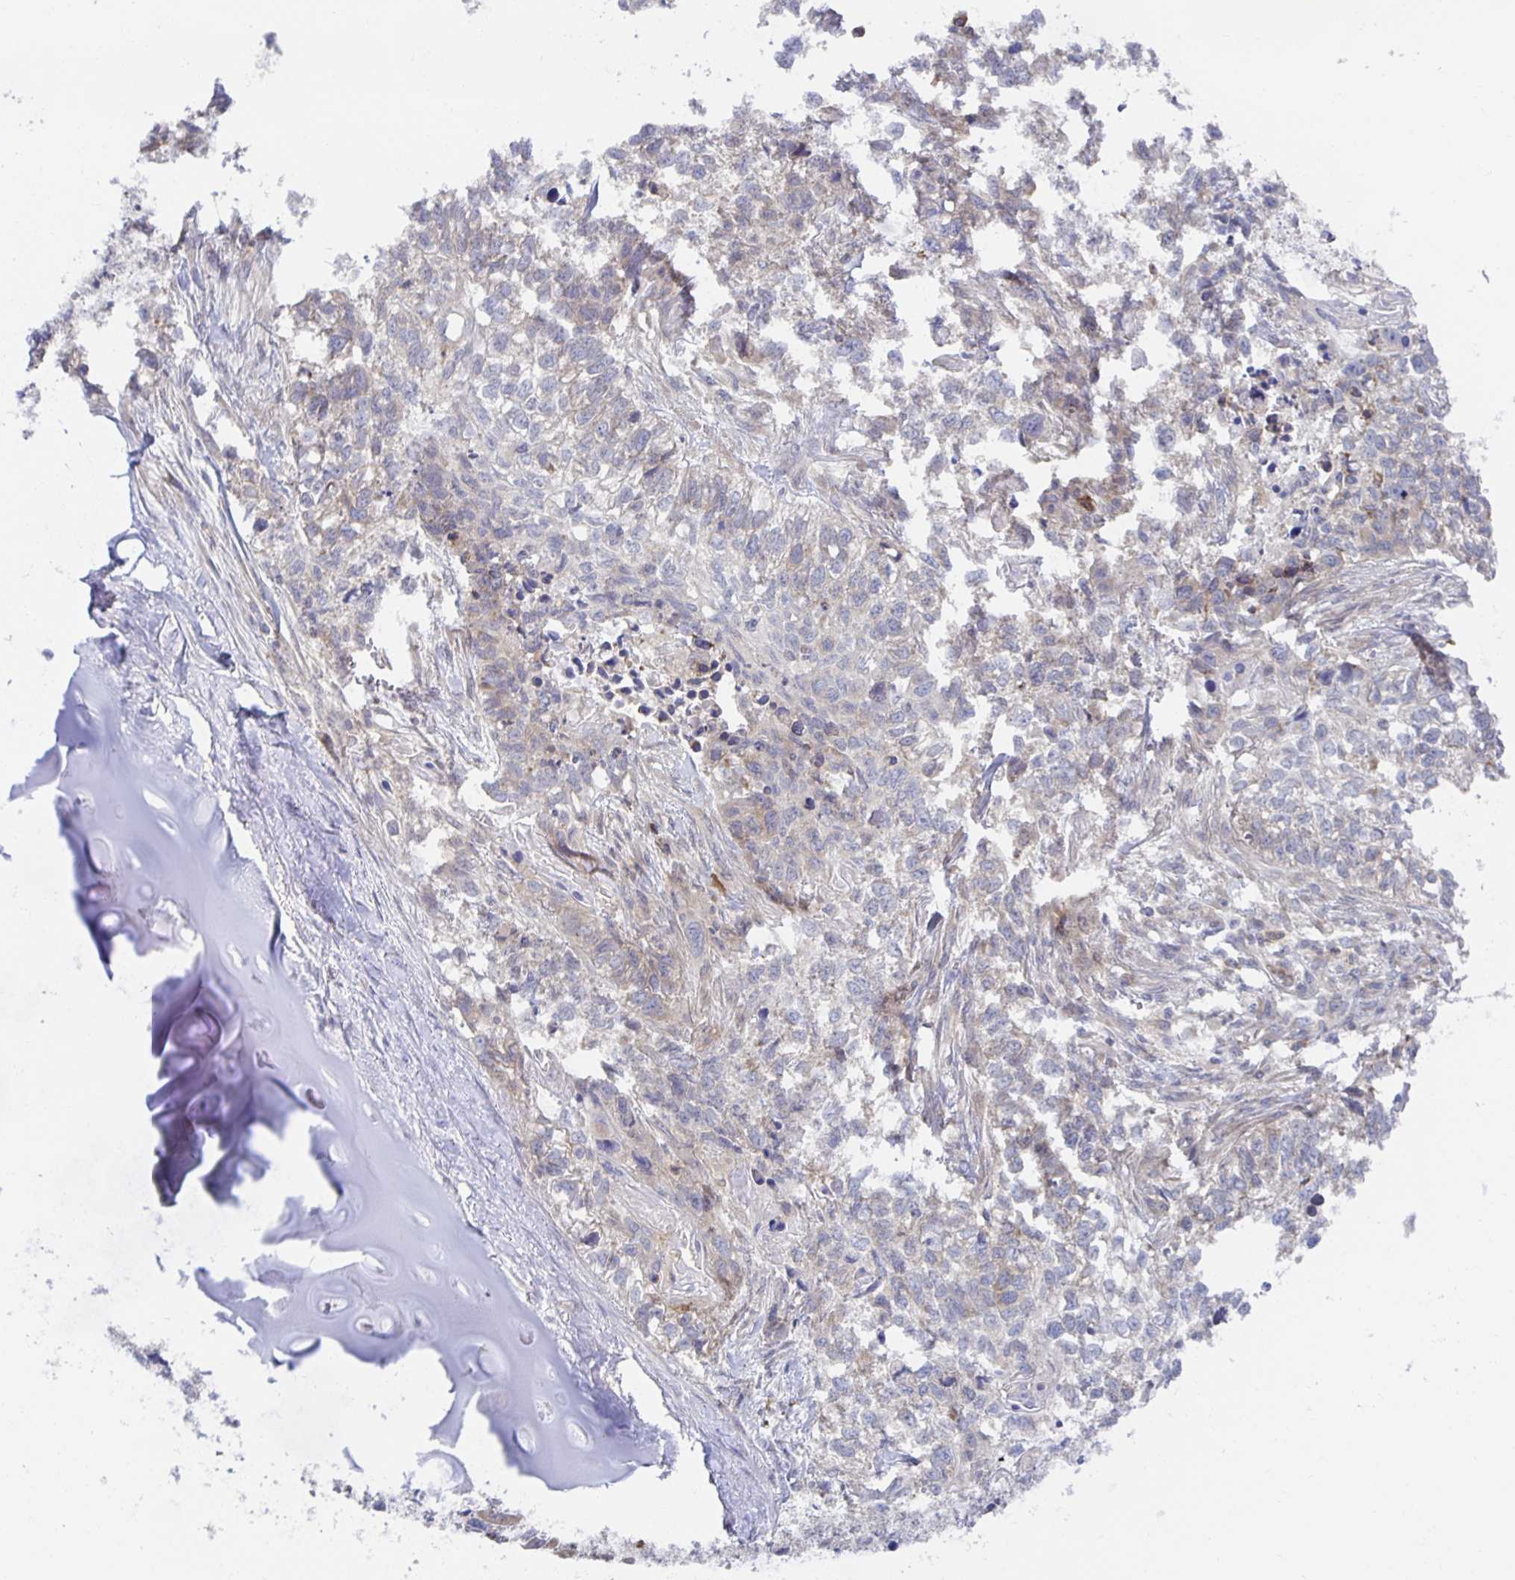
{"staining": {"intensity": "negative", "quantity": "none", "location": "none"}, "tissue": "lung cancer", "cell_type": "Tumor cells", "image_type": "cancer", "snomed": [{"axis": "morphology", "description": "Squamous cell carcinoma, NOS"}, {"axis": "topography", "description": "Lung"}], "caption": "Human lung squamous cell carcinoma stained for a protein using IHC shows no expression in tumor cells.", "gene": "BAD", "patient": {"sex": "male", "age": 74}}